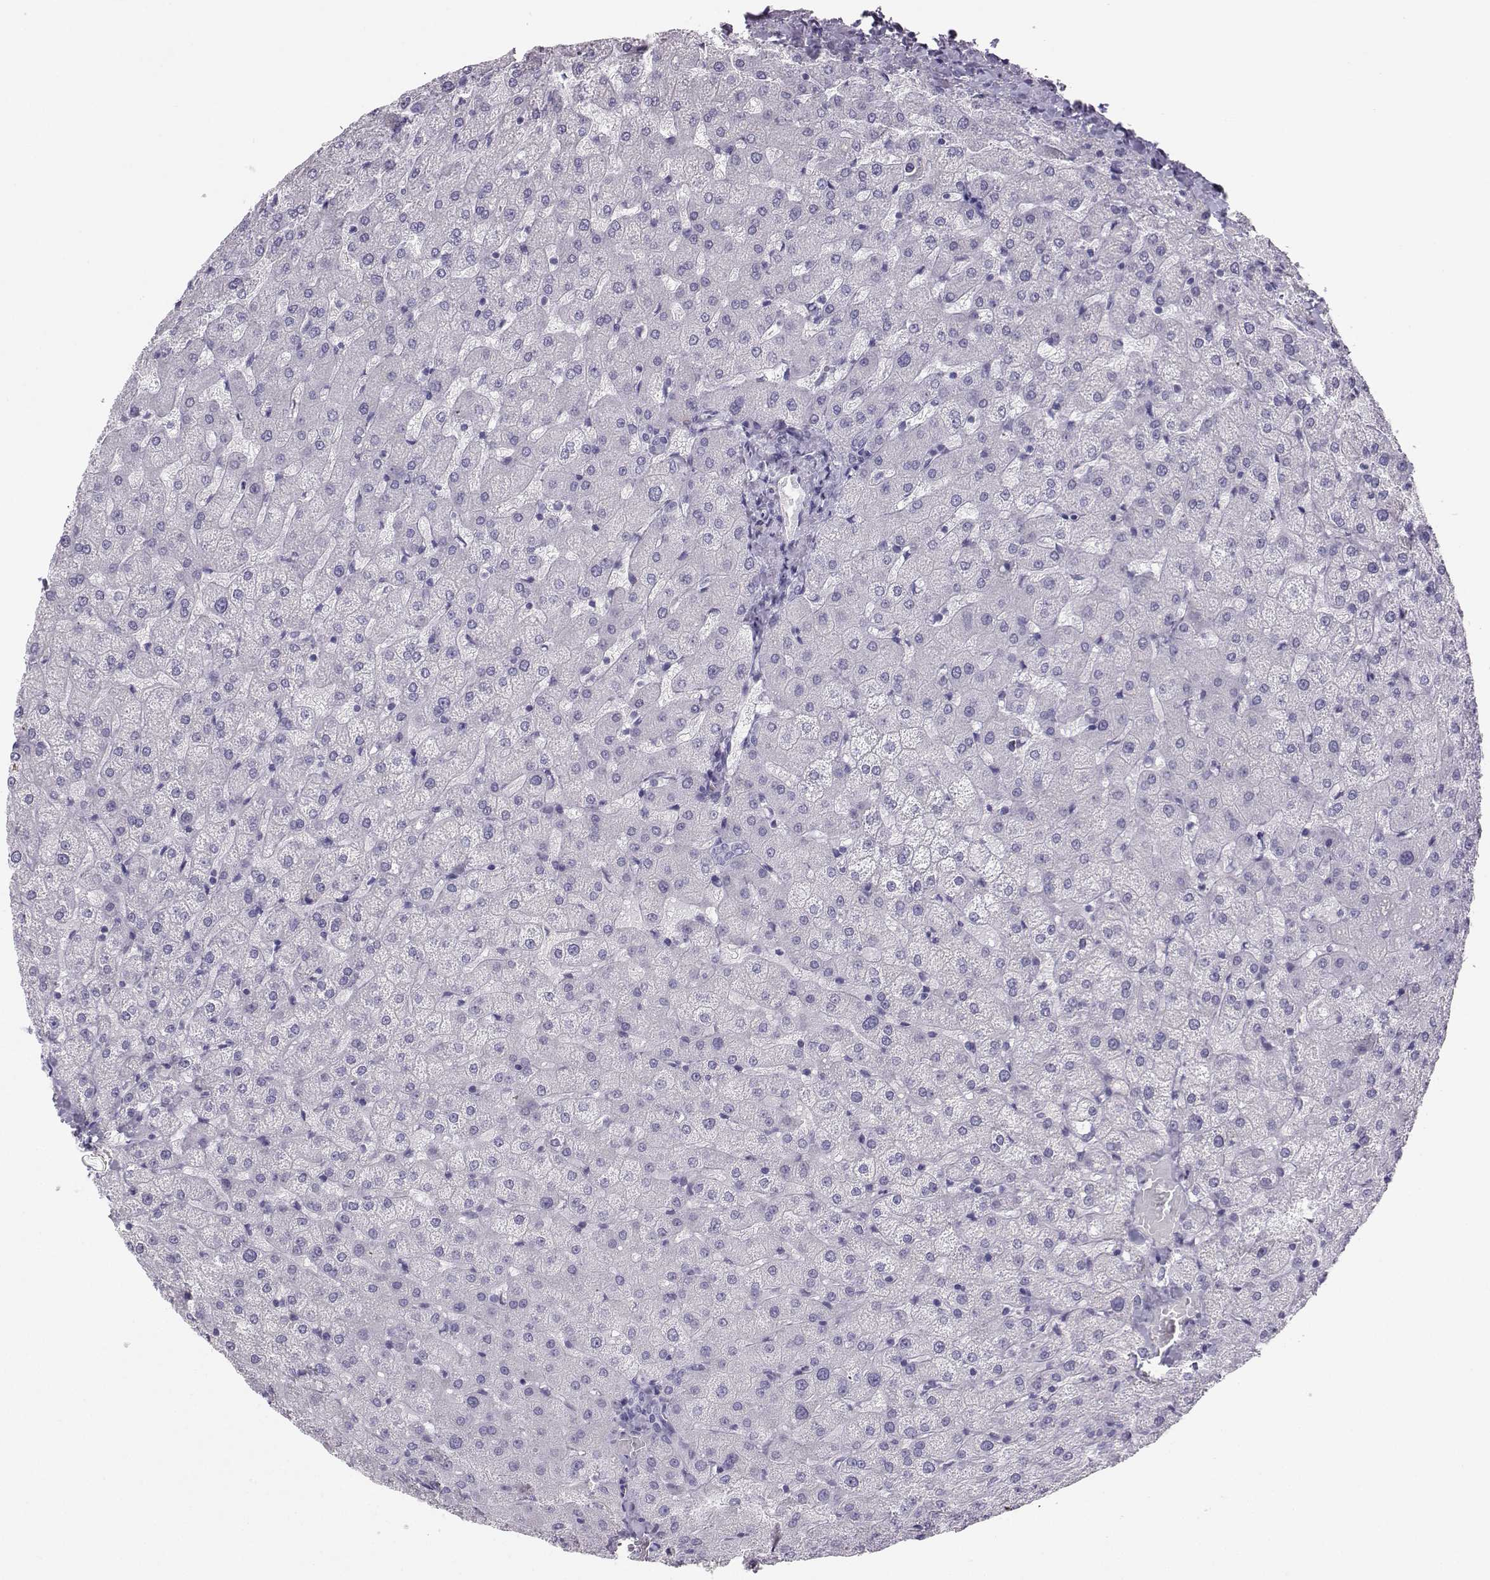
{"staining": {"intensity": "negative", "quantity": "none", "location": "none"}, "tissue": "liver", "cell_type": "Cholangiocytes", "image_type": "normal", "snomed": [{"axis": "morphology", "description": "Normal tissue, NOS"}, {"axis": "topography", "description": "Liver"}], "caption": "The image reveals no staining of cholangiocytes in normal liver.", "gene": "IQCD", "patient": {"sex": "female", "age": 50}}